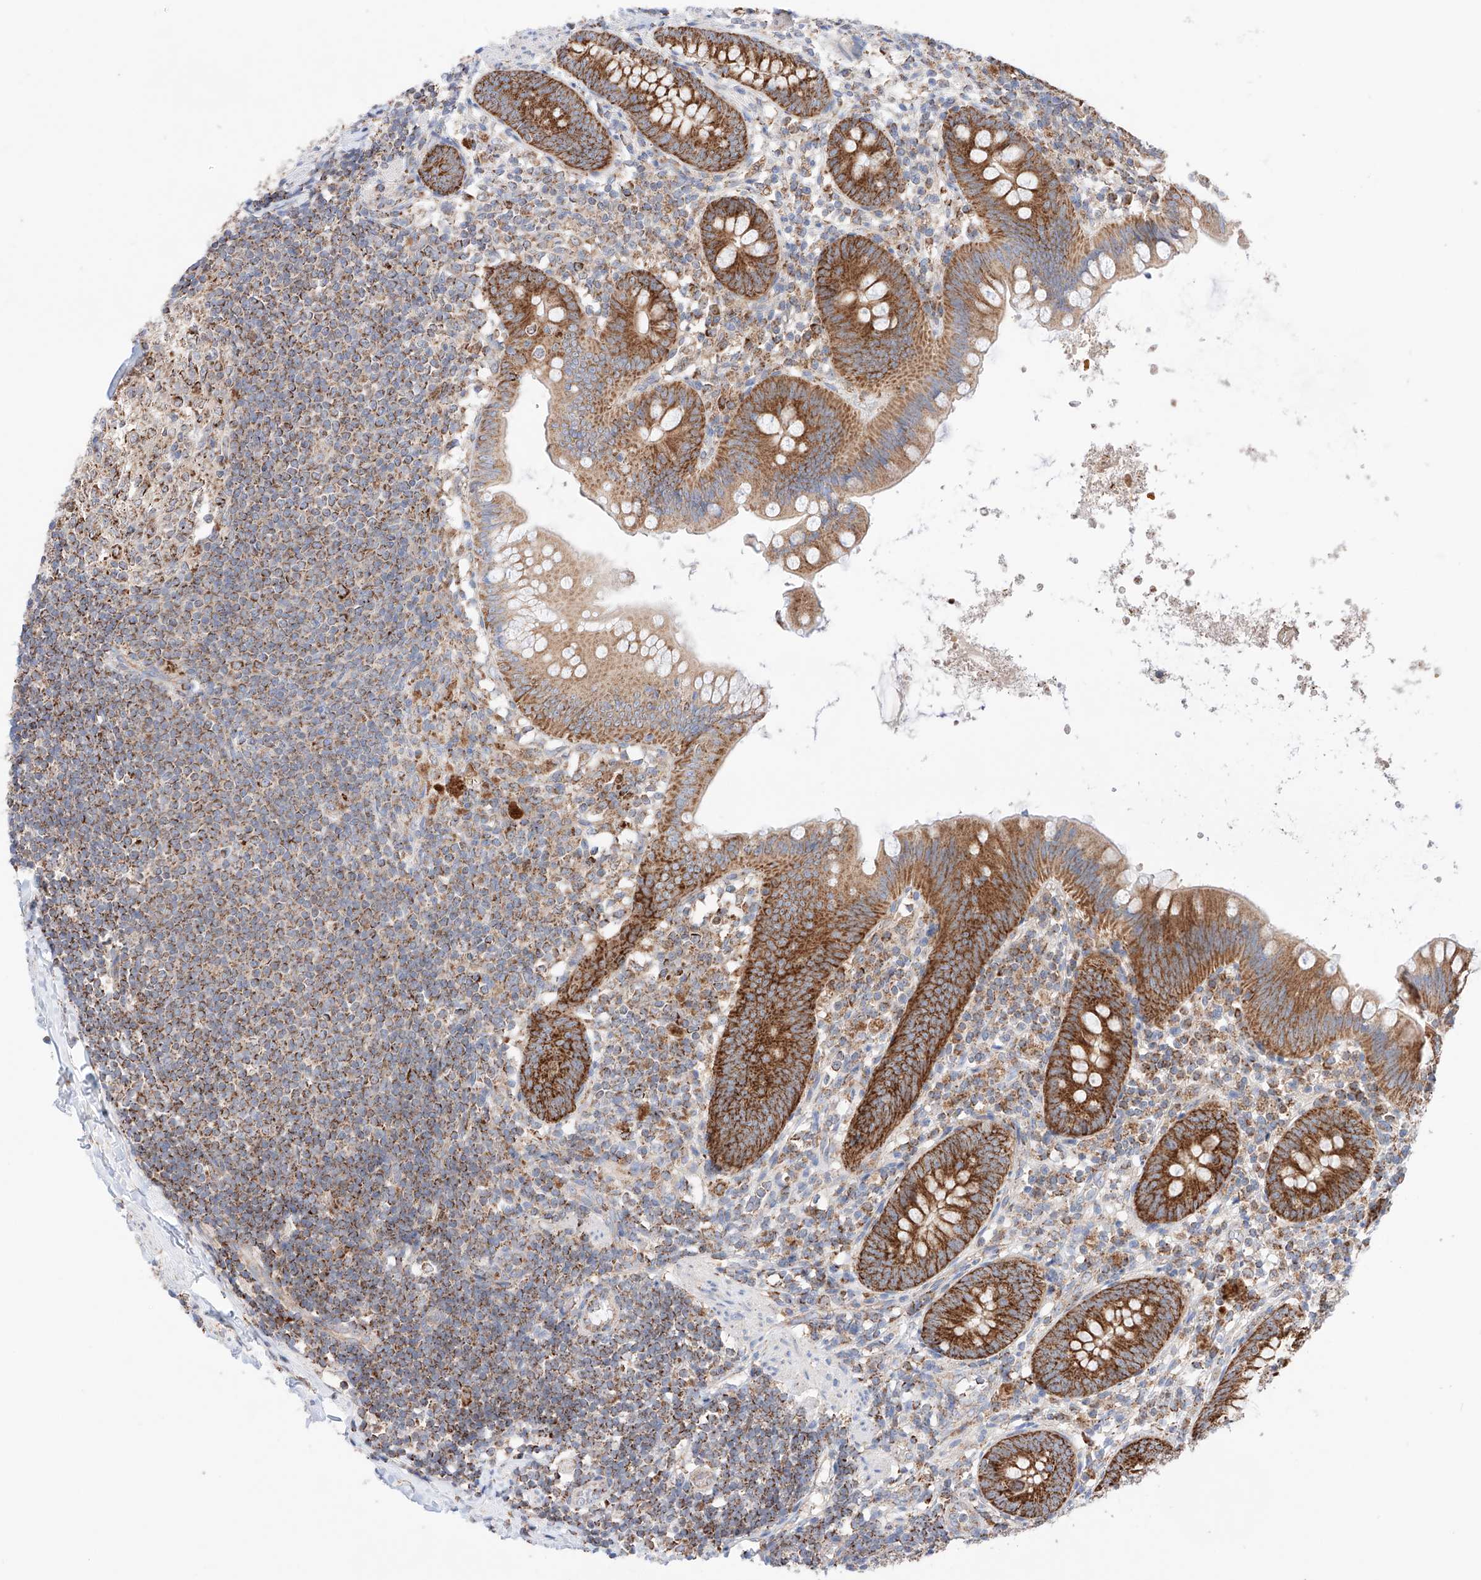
{"staining": {"intensity": "strong", "quantity": ">75%", "location": "cytoplasmic/membranous"}, "tissue": "appendix", "cell_type": "Glandular cells", "image_type": "normal", "snomed": [{"axis": "morphology", "description": "Normal tissue, NOS"}, {"axis": "topography", "description": "Appendix"}], "caption": "An immunohistochemistry photomicrograph of benign tissue is shown. Protein staining in brown shows strong cytoplasmic/membranous positivity in appendix within glandular cells. (brown staining indicates protein expression, while blue staining denotes nuclei).", "gene": "KTI12", "patient": {"sex": "female", "age": 62}}